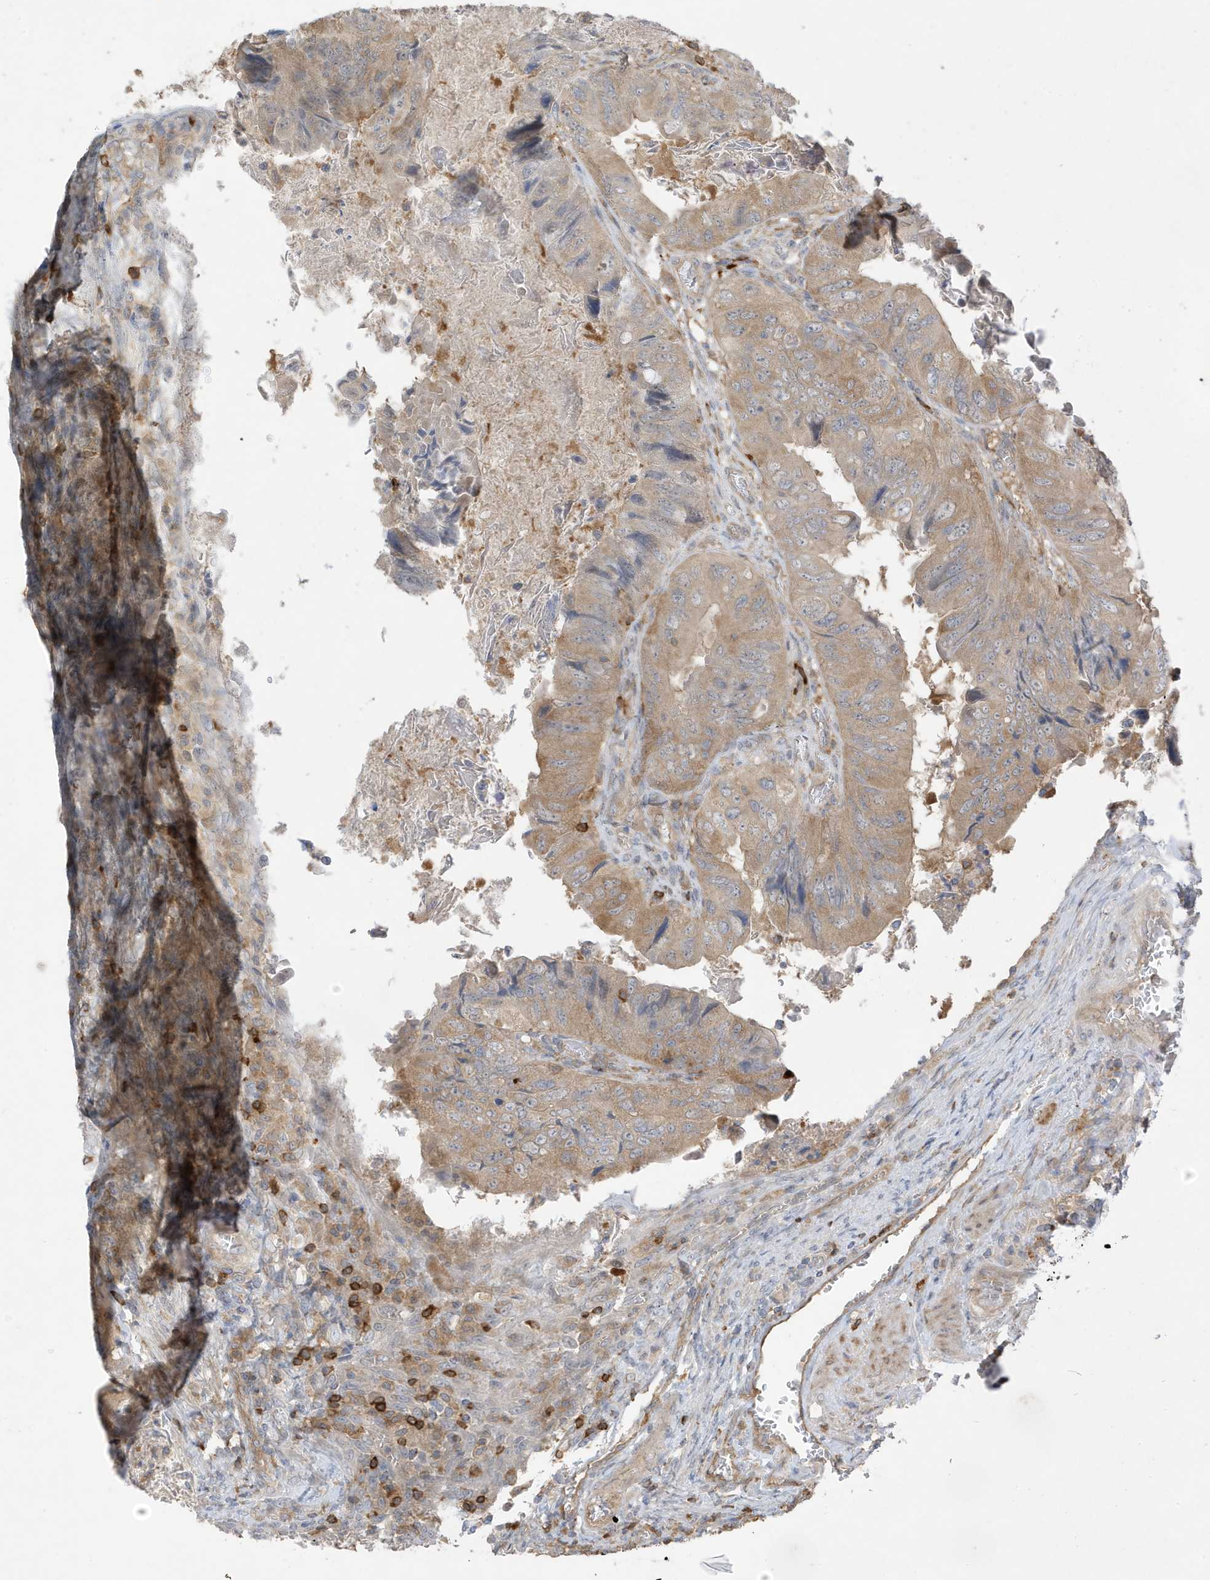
{"staining": {"intensity": "weak", "quantity": ">75%", "location": "cytoplasmic/membranous"}, "tissue": "colorectal cancer", "cell_type": "Tumor cells", "image_type": "cancer", "snomed": [{"axis": "morphology", "description": "Adenocarcinoma, NOS"}, {"axis": "topography", "description": "Rectum"}], "caption": "An IHC image of tumor tissue is shown. Protein staining in brown shows weak cytoplasmic/membranous positivity in colorectal cancer (adenocarcinoma) within tumor cells. (DAB (3,3'-diaminobenzidine) = brown stain, brightfield microscopy at high magnification).", "gene": "PHACTR2", "patient": {"sex": "male", "age": 63}}